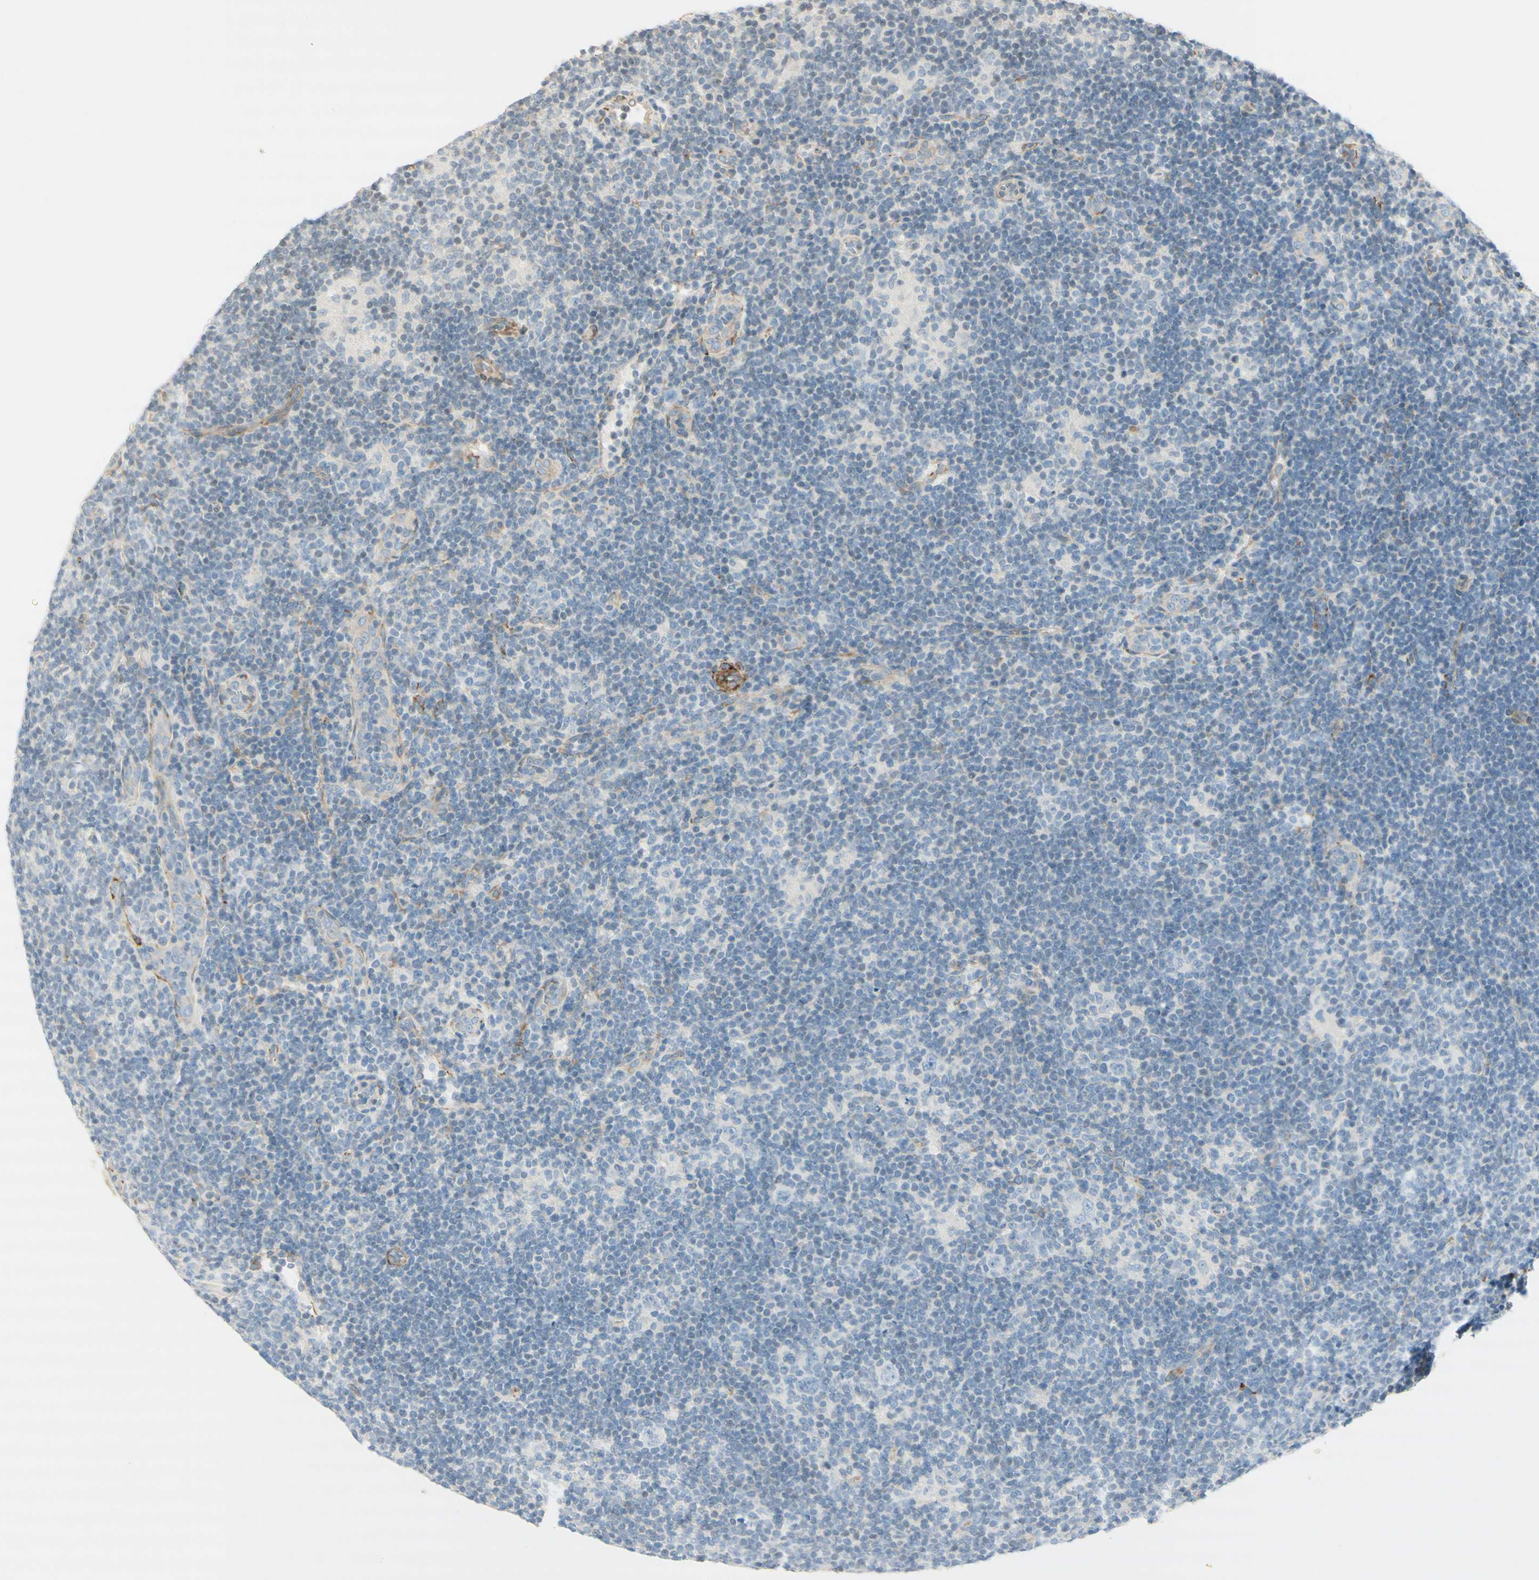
{"staining": {"intensity": "negative", "quantity": "none", "location": "none"}, "tissue": "lymphoma", "cell_type": "Tumor cells", "image_type": "cancer", "snomed": [{"axis": "morphology", "description": "Hodgkin's disease, NOS"}, {"axis": "topography", "description": "Lymph node"}], "caption": "This is a micrograph of IHC staining of lymphoma, which shows no expression in tumor cells.", "gene": "MAP1B", "patient": {"sex": "female", "age": 57}}